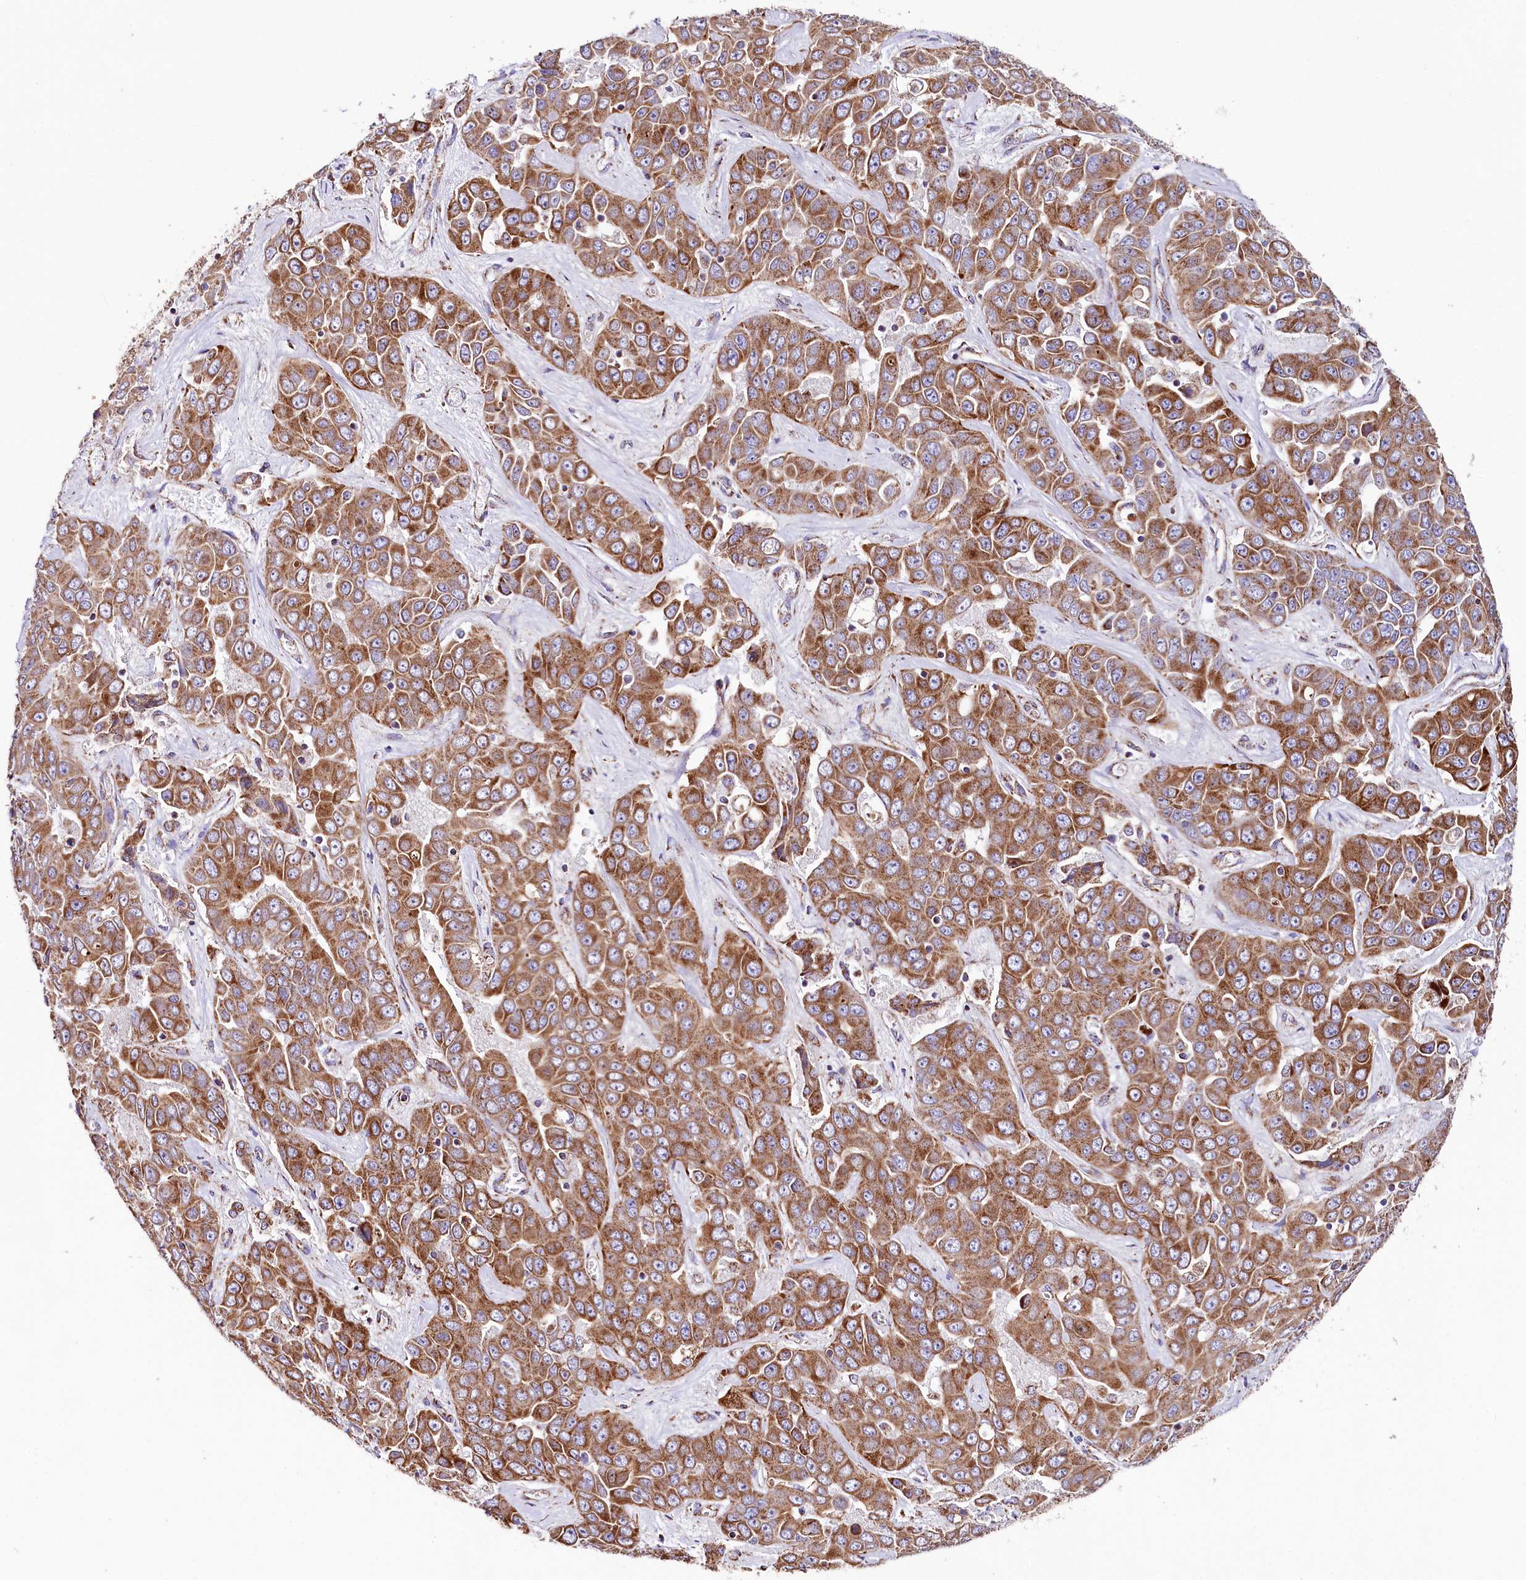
{"staining": {"intensity": "moderate", "quantity": ">75%", "location": "cytoplasmic/membranous"}, "tissue": "liver cancer", "cell_type": "Tumor cells", "image_type": "cancer", "snomed": [{"axis": "morphology", "description": "Cholangiocarcinoma"}, {"axis": "topography", "description": "Liver"}], "caption": "Immunohistochemical staining of liver cancer (cholangiocarcinoma) displays moderate cytoplasmic/membranous protein positivity in about >75% of tumor cells.", "gene": "APLP2", "patient": {"sex": "female", "age": 52}}